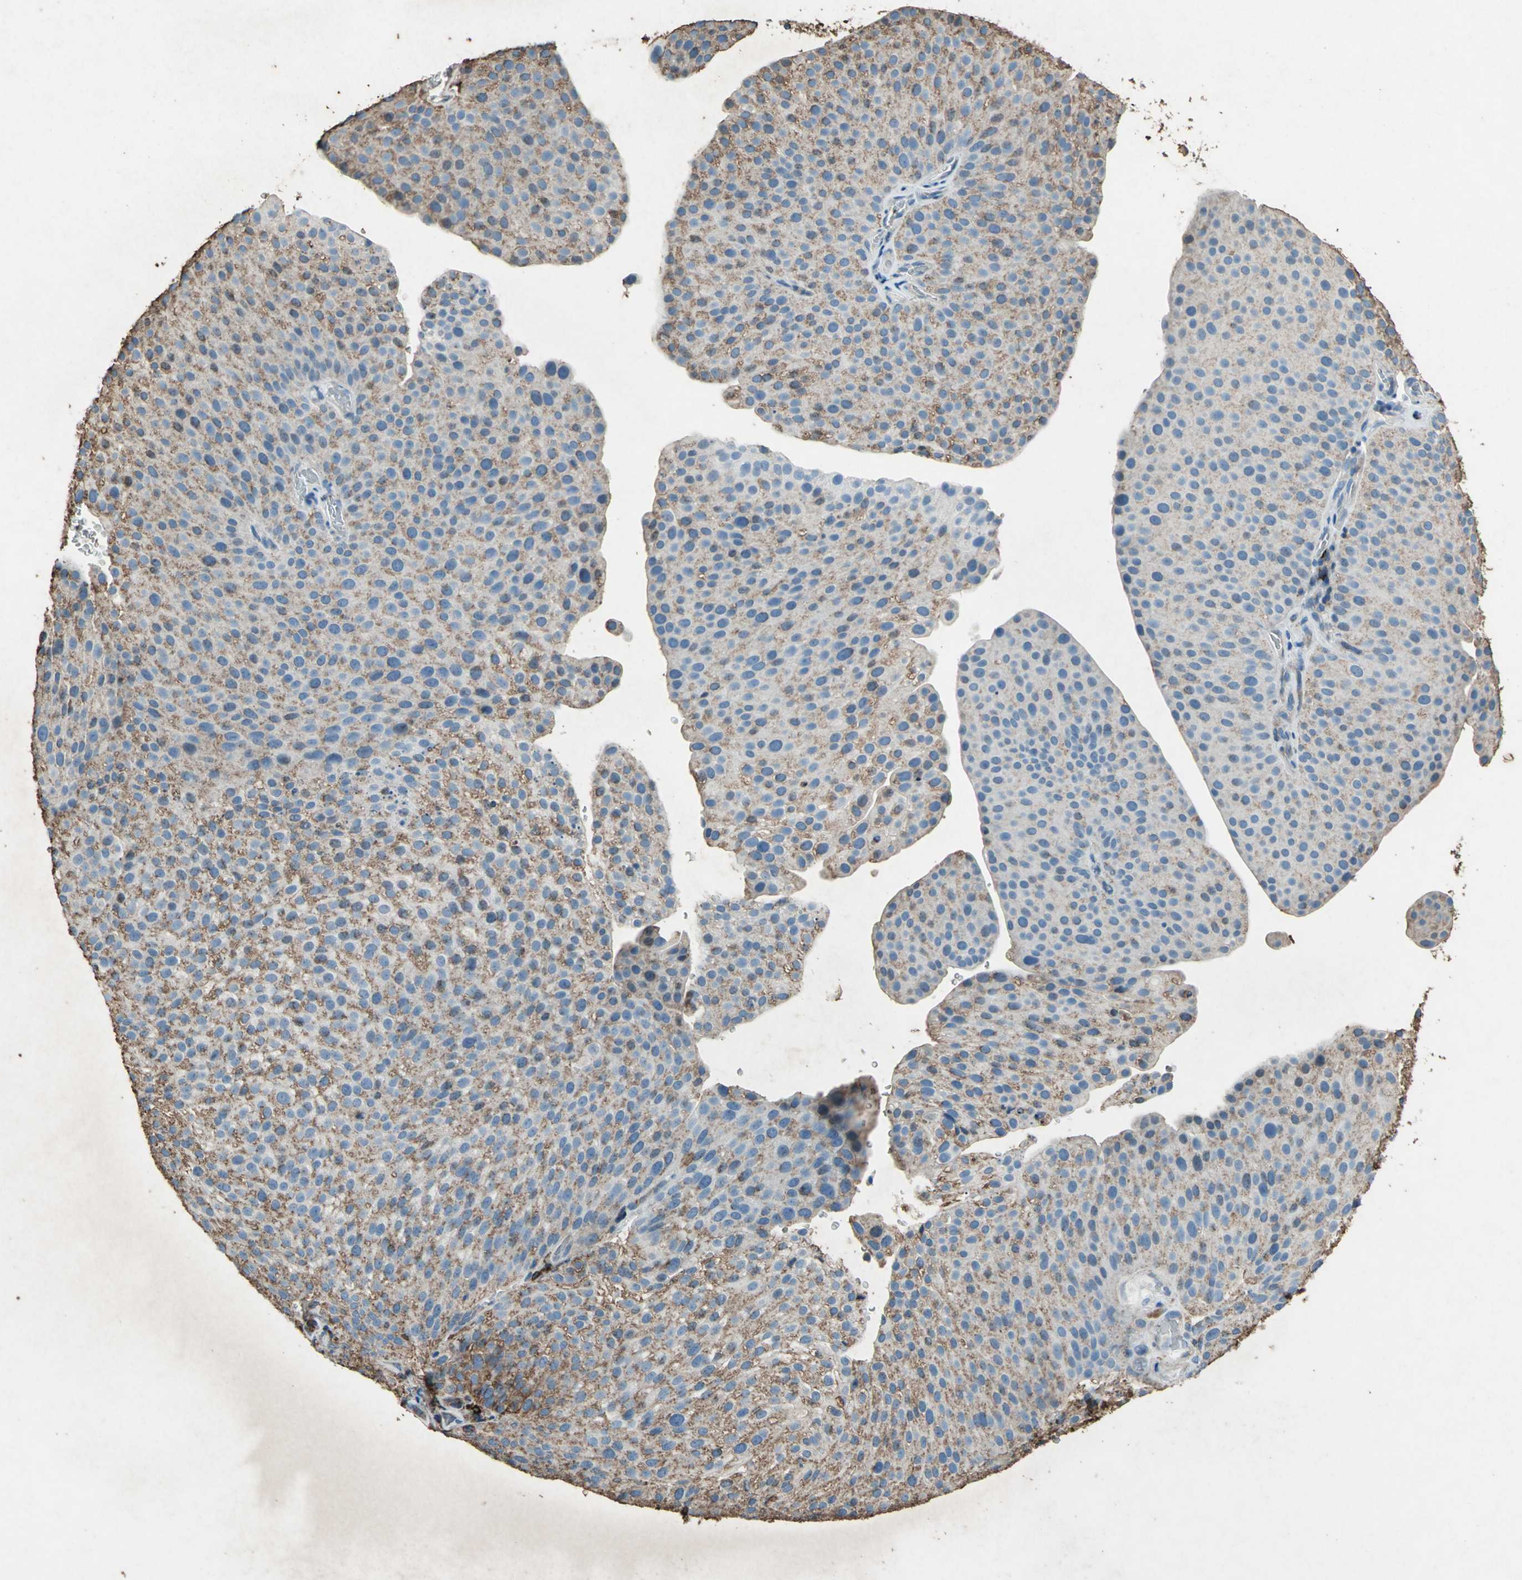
{"staining": {"intensity": "weak", "quantity": ">75%", "location": "cytoplasmic/membranous"}, "tissue": "urothelial cancer", "cell_type": "Tumor cells", "image_type": "cancer", "snomed": [{"axis": "morphology", "description": "Urothelial carcinoma, Low grade"}, {"axis": "topography", "description": "Smooth muscle"}, {"axis": "topography", "description": "Urinary bladder"}], "caption": "About >75% of tumor cells in urothelial cancer exhibit weak cytoplasmic/membranous protein positivity as visualized by brown immunohistochemical staining.", "gene": "CCR6", "patient": {"sex": "male", "age": 60}}